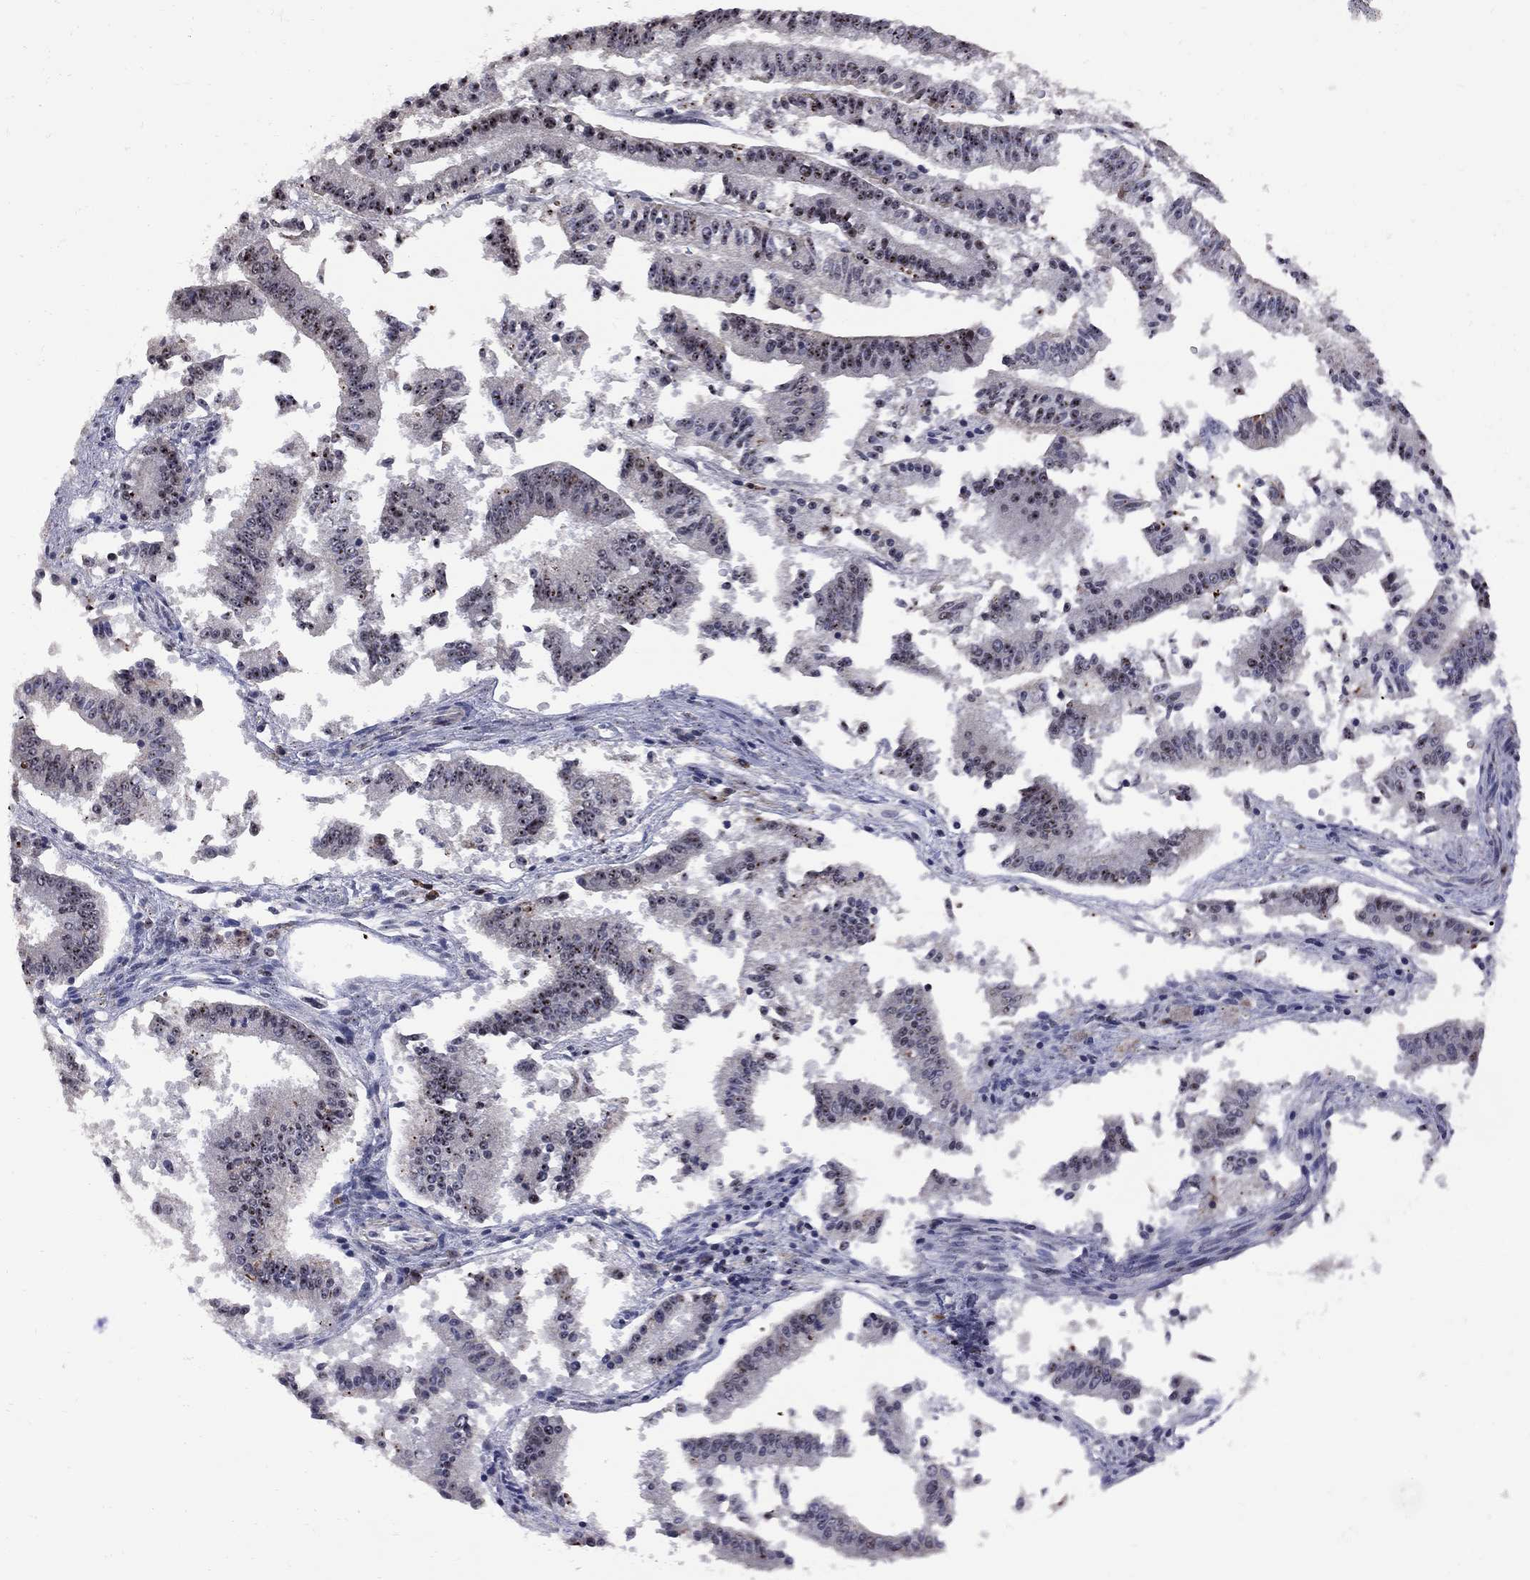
{"staining": {"intensity": "strong", "quantity": ">75%", "location": "nuclear"}, "tissue": "endometrial cancer", "cell_type": "Tumor cells", "image_type": "cancer", "snomed": [{"axis": "morphology", "description": "Adenocarcinoma, NOS"}, {"axis": "topography", "description": "Endometrium"}], "caption": "Protein analysis of endometrial adenocarcinoma tissue reveals strong nuclear expression in about >75% of tumor cells.", "gene": "DHX33", "patient": {"sex": "female", "age": 66}}